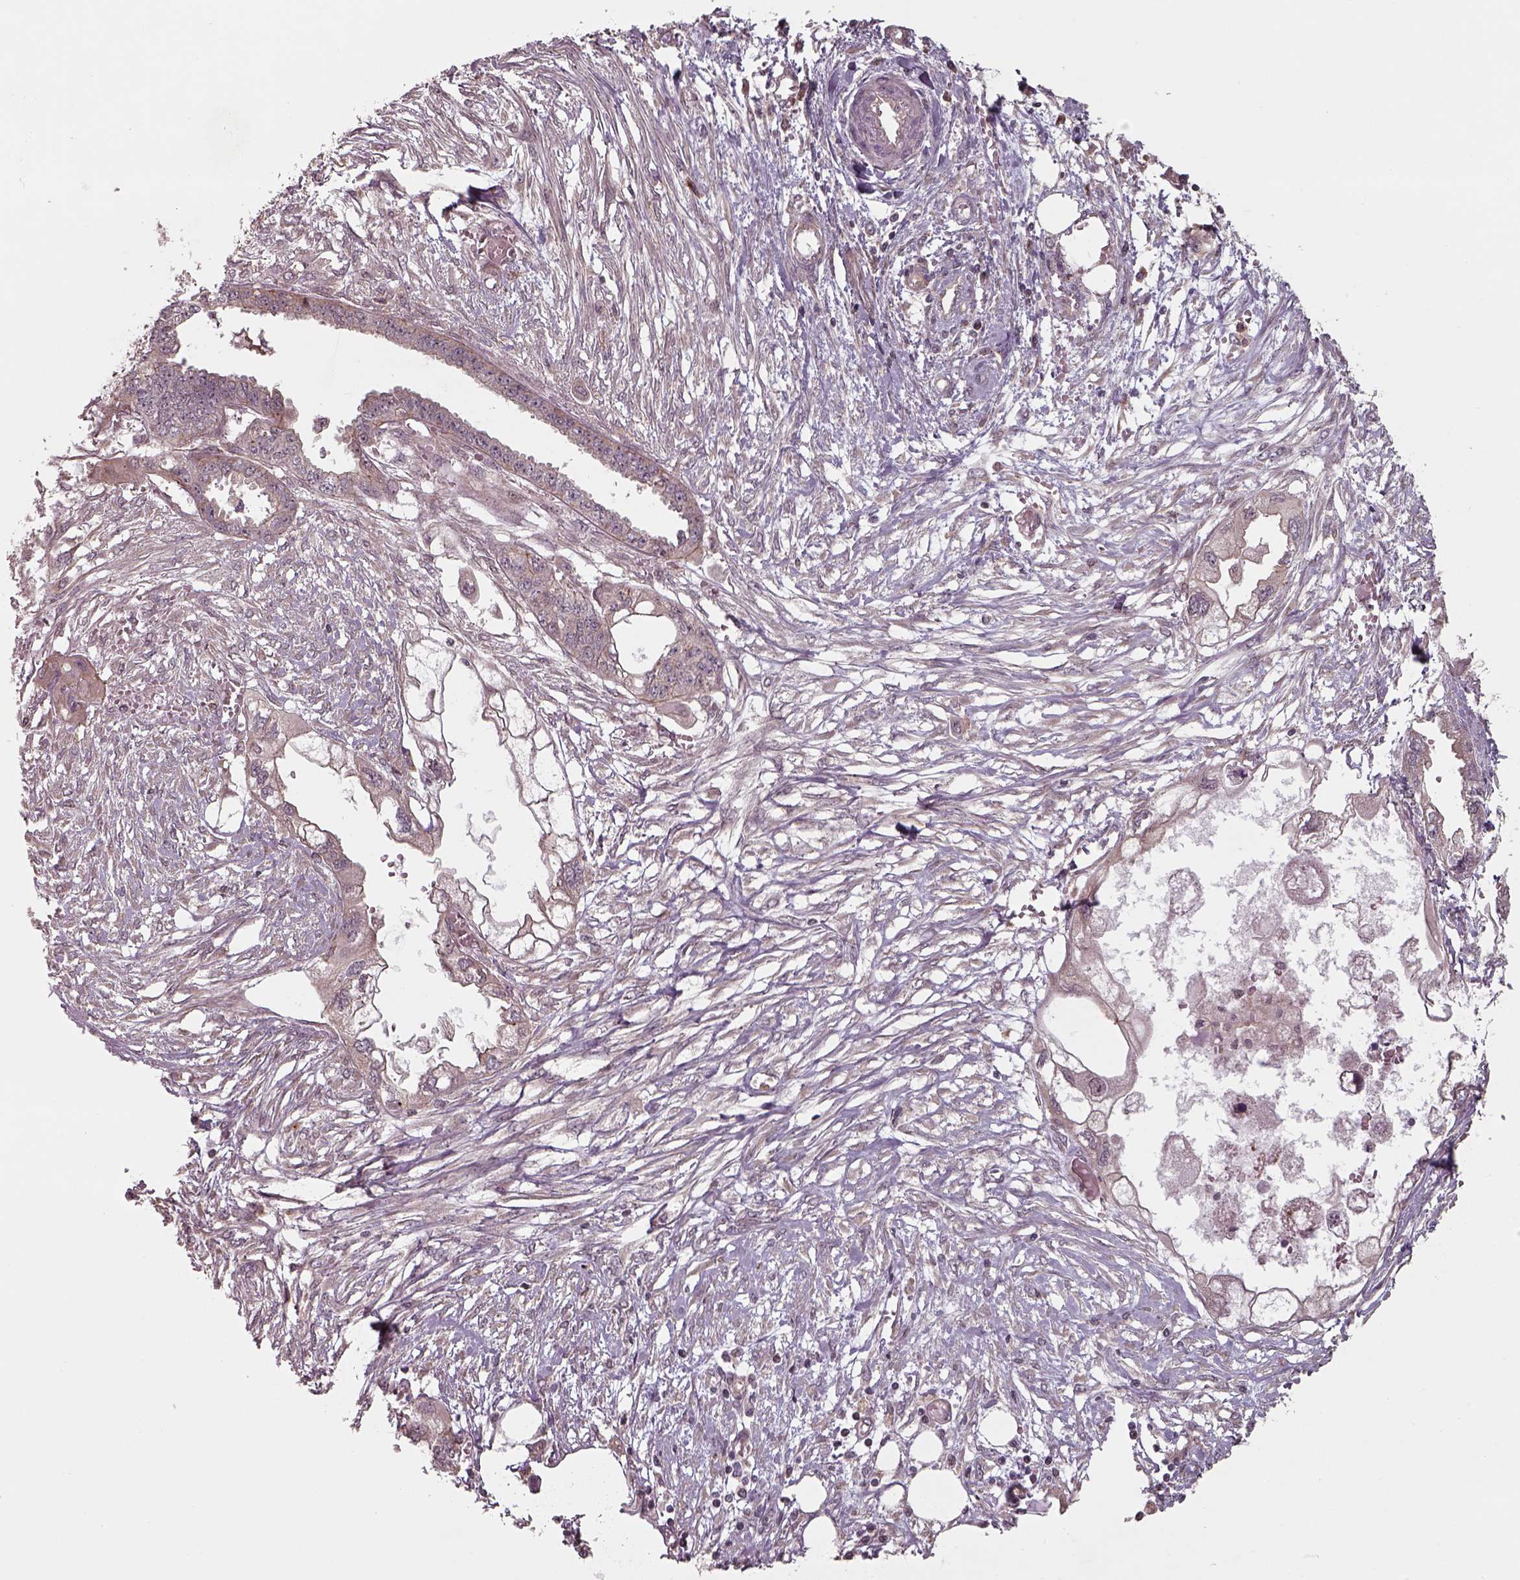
{"staining": {"intensity": "weak", "quantity": "25%-75%", "location": "cytoplasmic/membranous"}, "tissue": "endometrial cancer", "cell_type": "Tumor cells", "image_type": "cancer", "snomed": [{"axis": "morphology", "description": "Adenocarcinoma, NOS"}, {"axis": "morphology", "description": "Adenocarcinoma, metastatic, NOS"}, {"axis": "topography", "description": "Adipose tissue"}, {"axis": "topography", "description": "Endometrium"}], "caption": "A micrograph of endometrial metastatic adenocarcinoma stained for a protein displays weak cytoplasmic/membranous brown staining in tumor cells. Nuclei are stained in blue.", "gene": "CHMP3", "patient": {"sex": "female", "age": 67}}